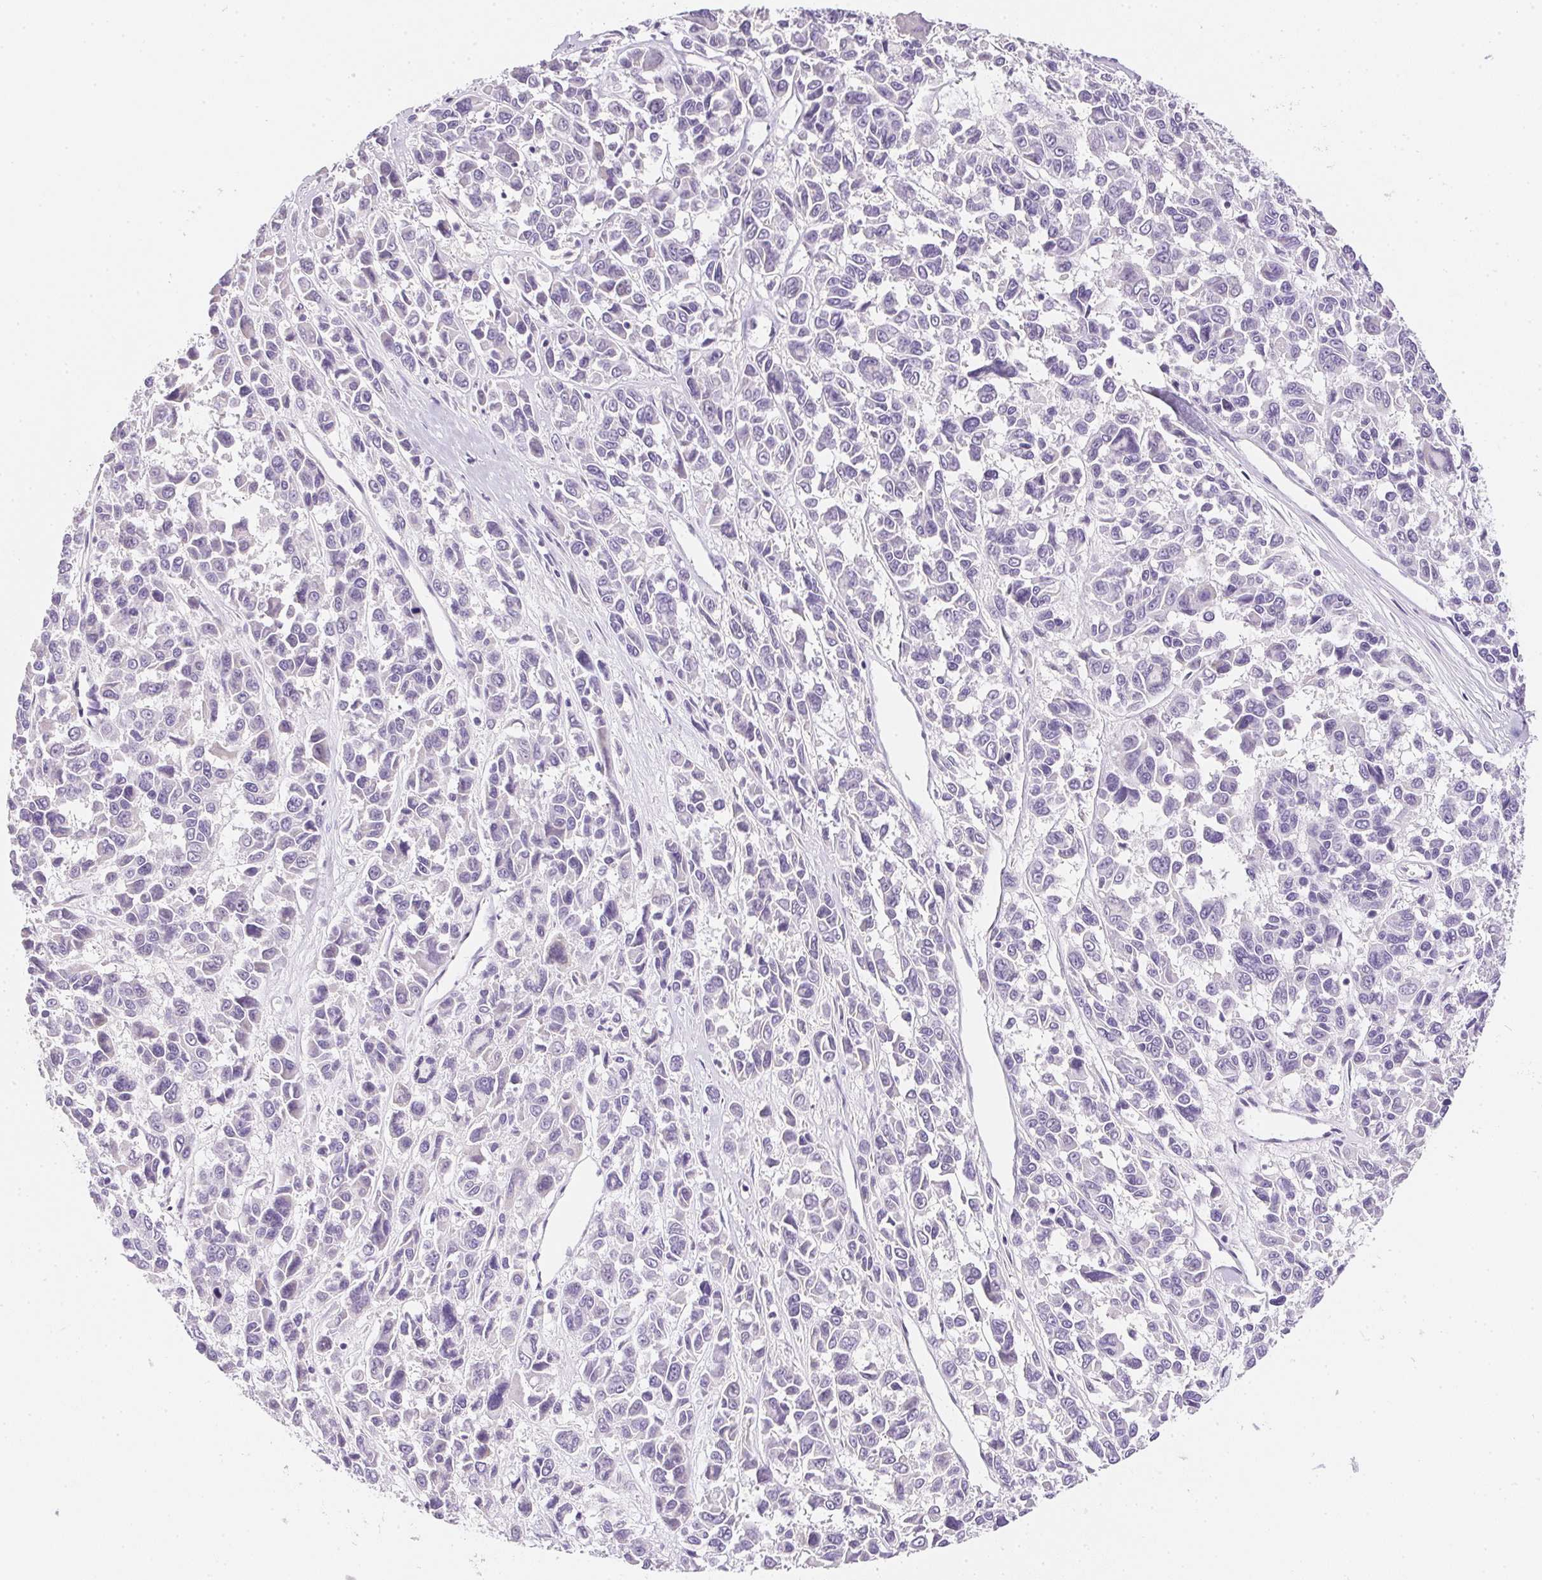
{"staining": {"intensity": "negative", "quantity": "none", "location": "none"}, "tissue": "melanoma", "cell_type": "Tumor cells", "image_type": "cancer", "snomed": [{"axis": "morphology", "description": "Malignant melanoma, NOS"}, {"axis": "topography", "description": "Skin"}], "caption": "DAB (3,3'-diaminobenzidine) immunohistochemical staining of human melanoma shows no significant expression in tumor cells. (IHC, brightfield microscopy, high magnification).", "gene": "AQP5", "patient": {"sex": "female", "age": 66}}